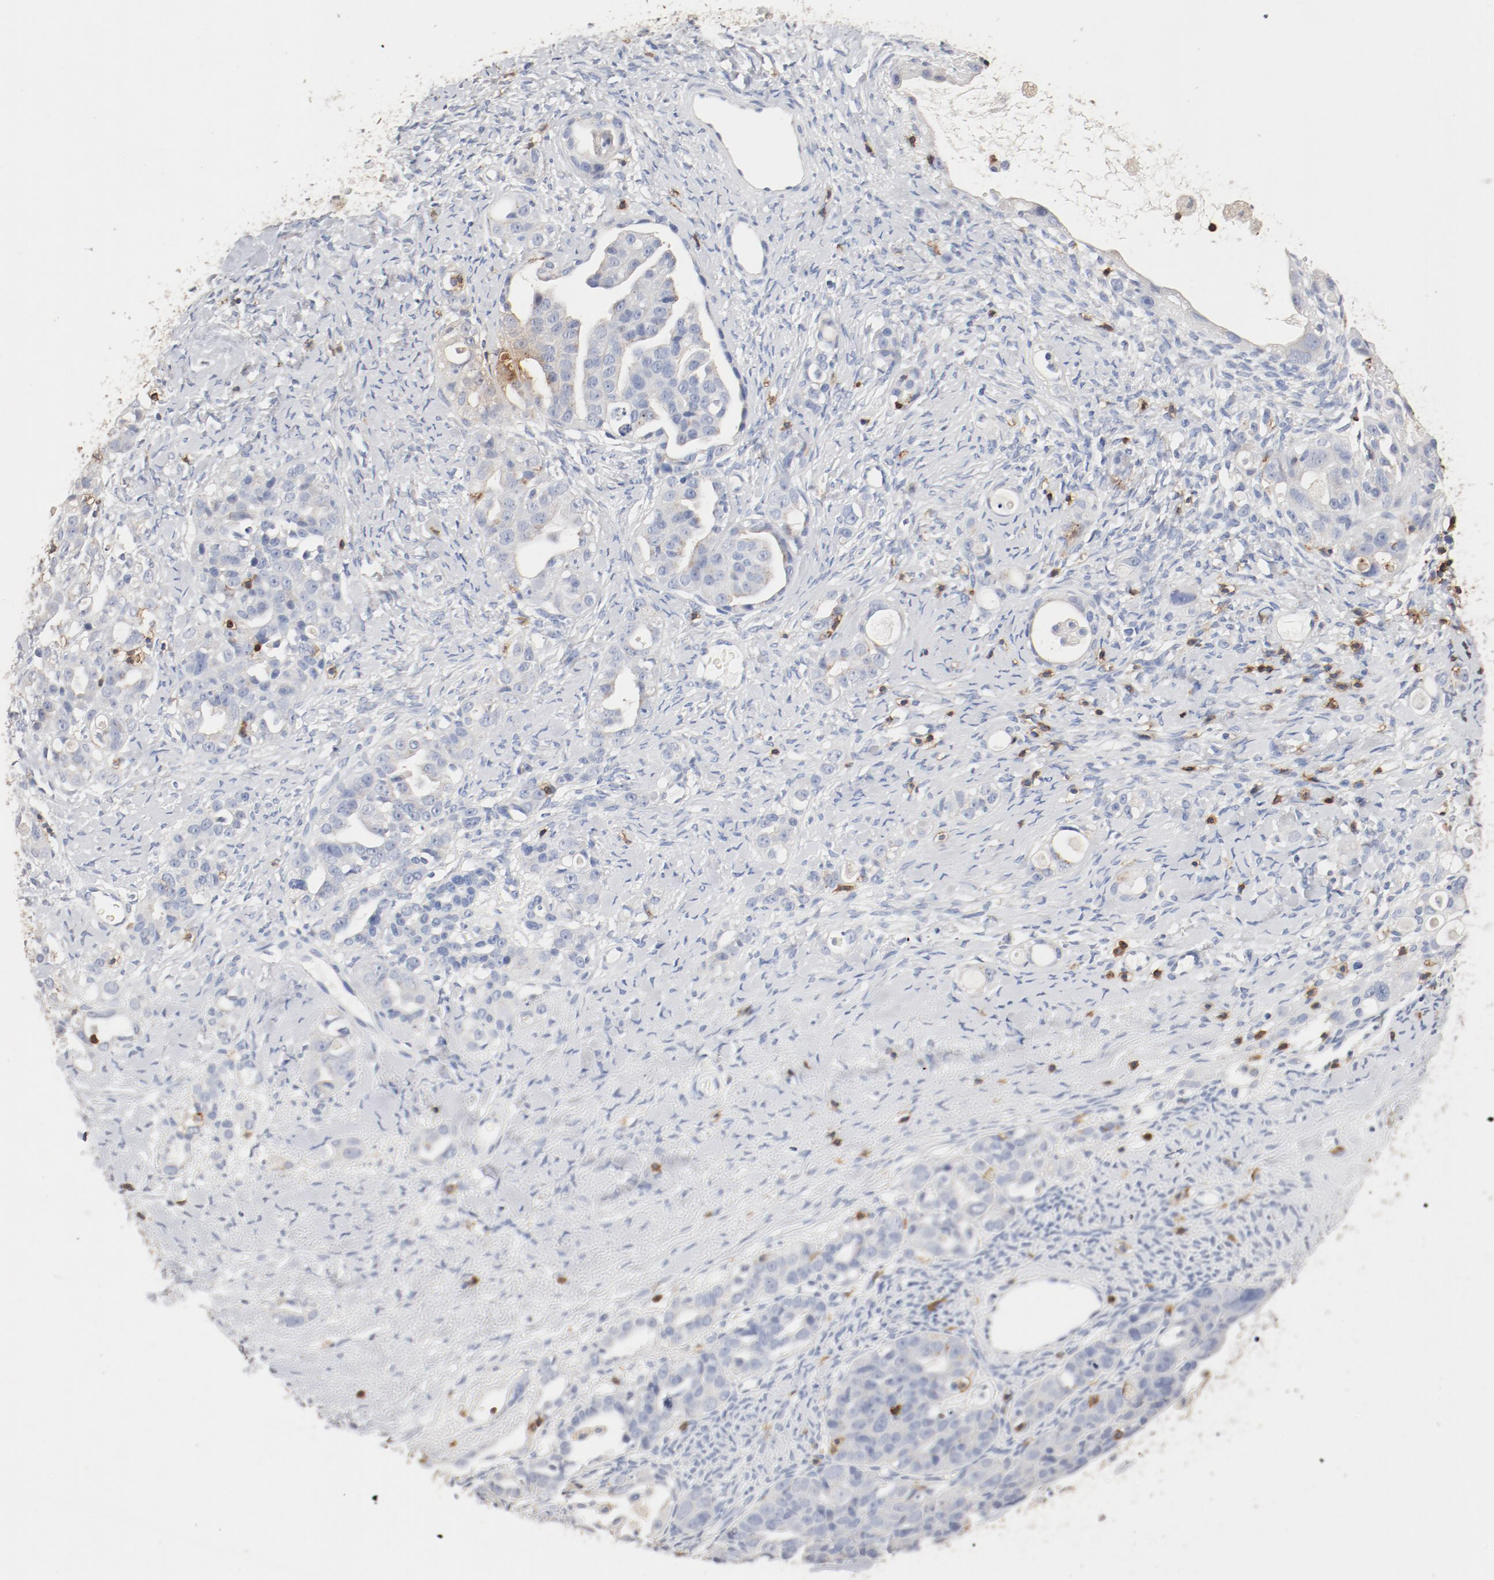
{"staining": {"intensity": "negative", "quantity": "none", "location": "none"}, "tissue": "ovarian cancer", "cell_type": "Tumor cells", "image_type": "cancer", "snomed": [{"axis": "morphology", "description": "Cystadenocarcinoma, serous, NOS"}, {"axis": "topography", "description": "Ovary"}], "caption": "Tumor cells are negative for brown protein staining in serous cystadenocarcinoma (ovarian).", "gene": "CD247", "patient": {"sex": "female", "age": 66}}